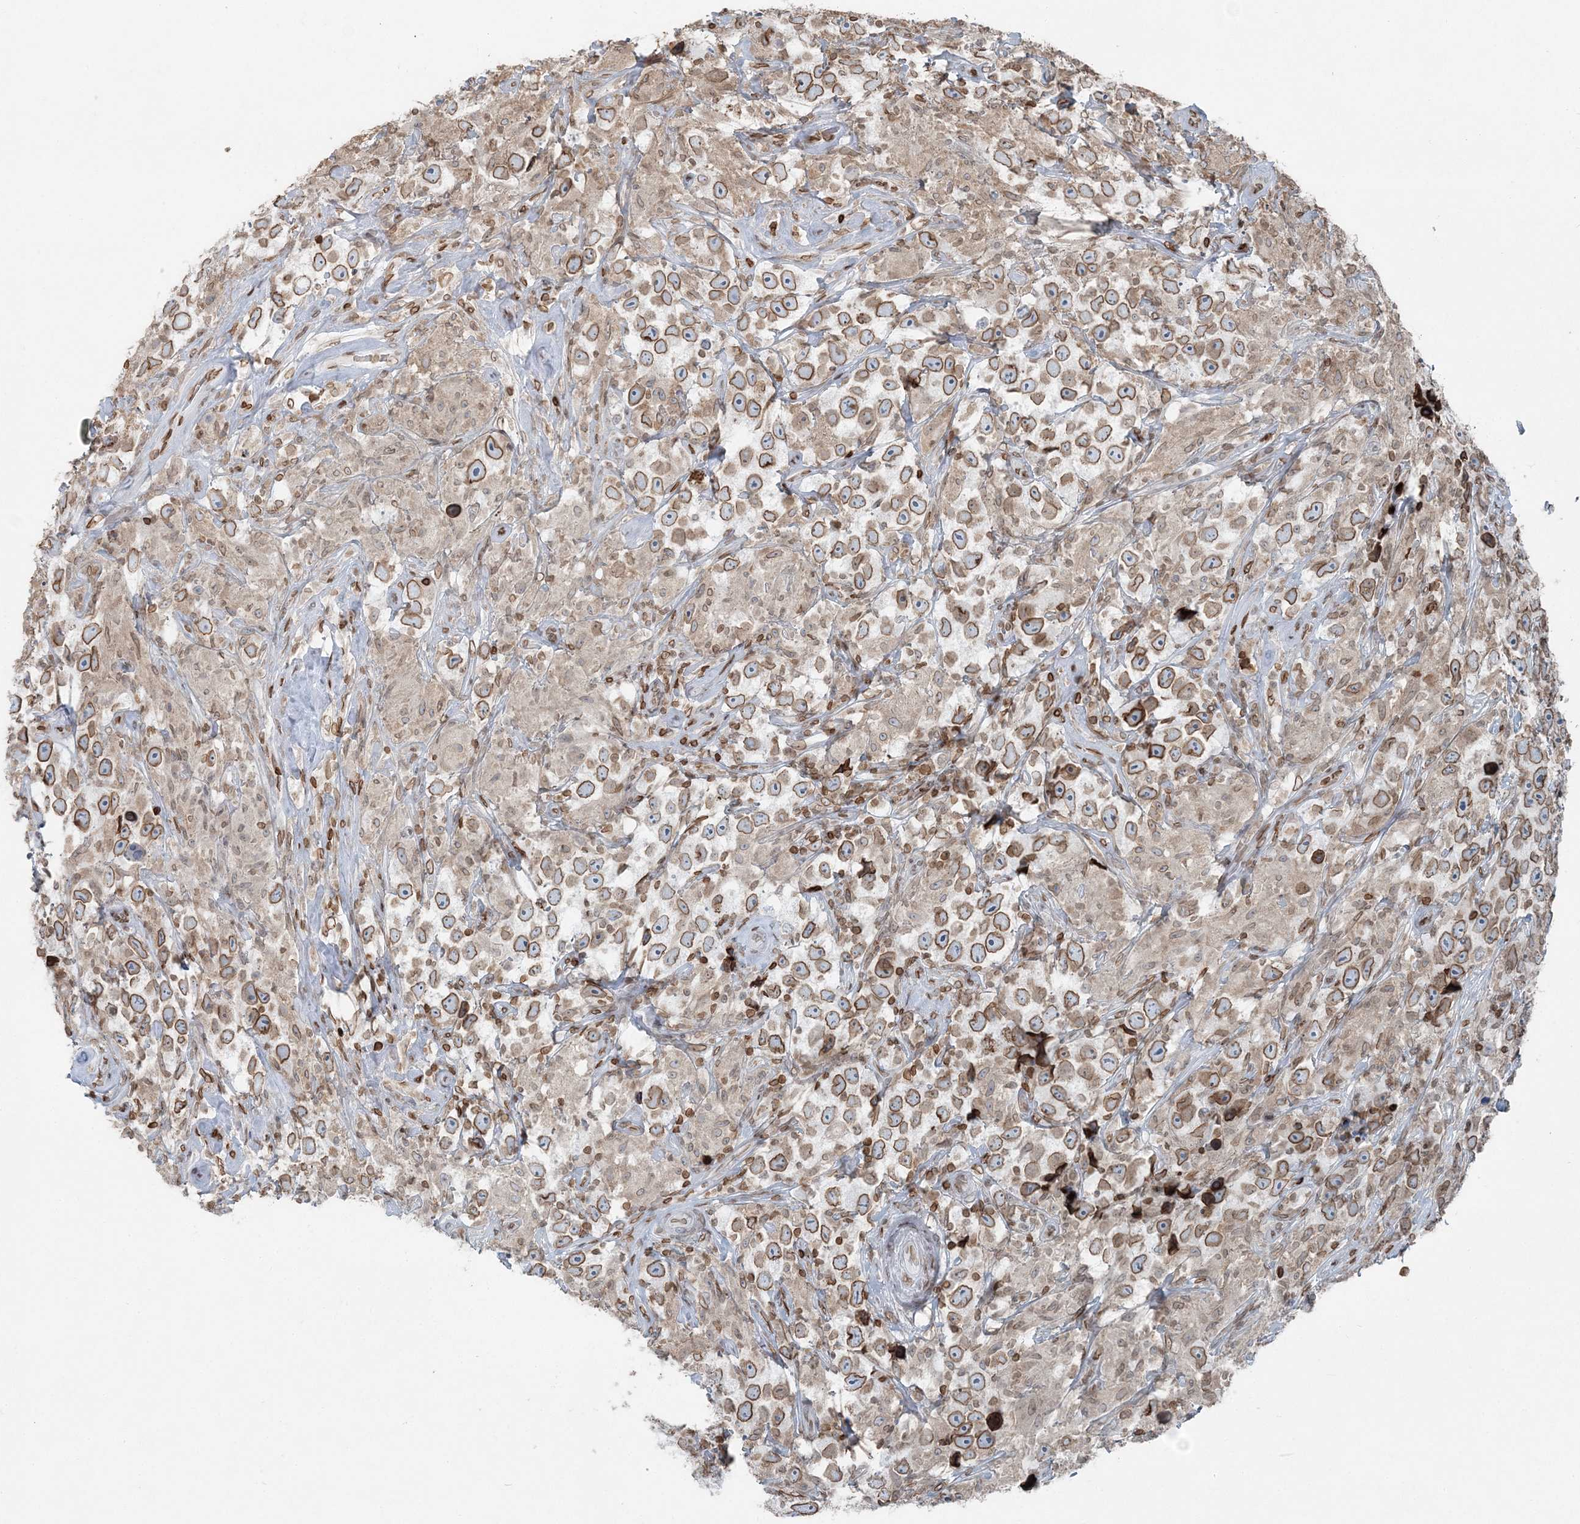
{"staining": {"intensity": "moderate", "quantity": ">75%", "location": "cytoplasmic/membranous,nuclear"}, "tissue": "testis cancer", "cell_type": "Tumor cells", "image_type": "cancer", "snomed": [{"axis": "morphology", "description": "Seminoma, NOS"}, {"axis": "topography", "description": "Testis"}], "caption": "Seminoma (testis) stained with DAB immunohistochemistry displays medium levels of moderate cytoplasmic/membranous and nuclear staining in approximately >75% of tumor cells.", "gene": "GJD4", "patient": {"sex": "male", "age": 49}}